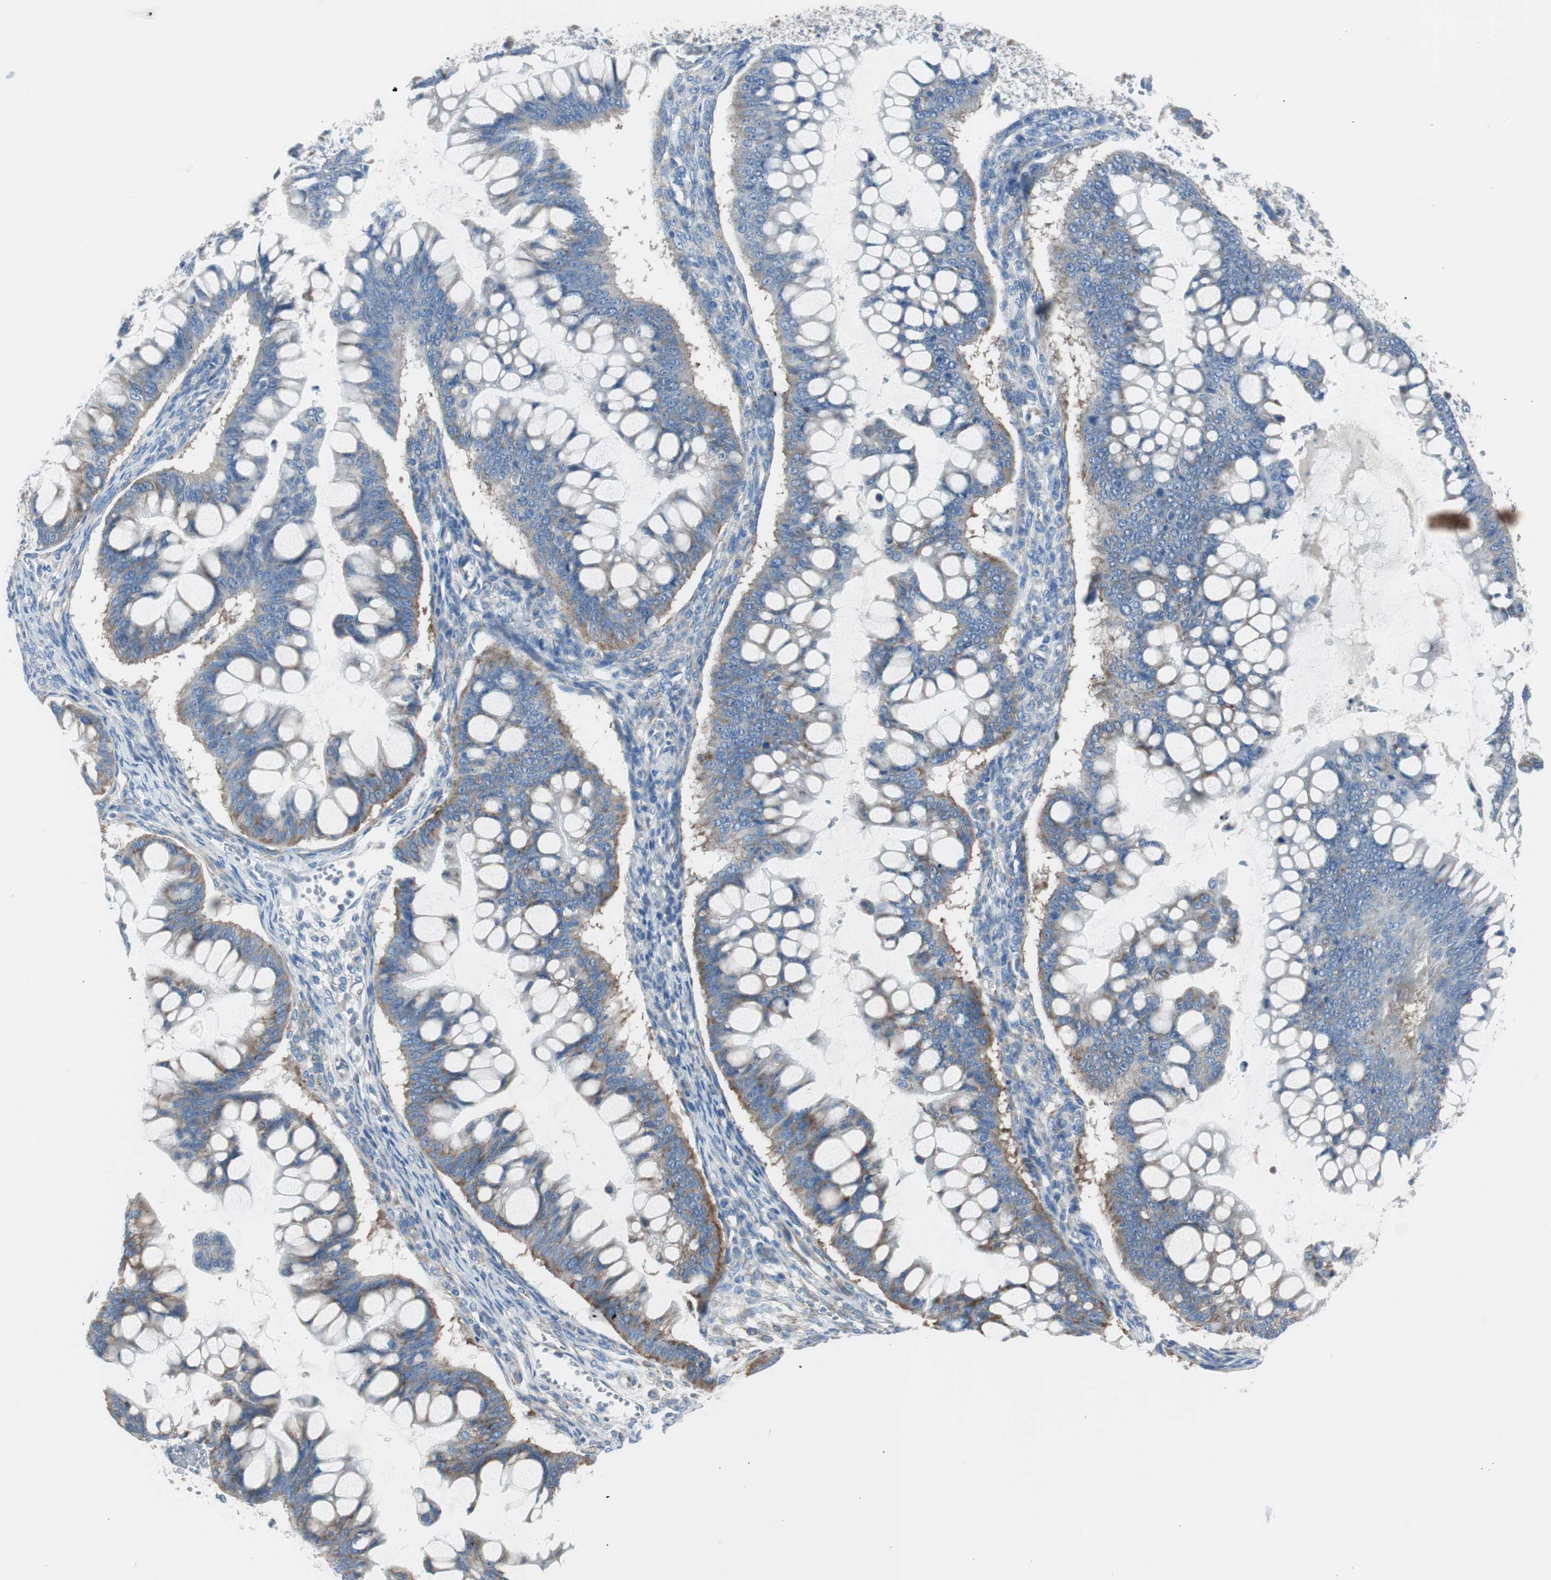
{"staining": {"intensity": "weak", "quantity": "25%-75%", "location": "cytoplasmic/membranous"}, "tissue": "ovarian cancer", "cell_type": "Tumor cells", "image_type": "cancer", "snomed": [{"axis": "morphology", "description": "Cystadenocarcinoma, mucinous, NOS"}, {"axis": "topography", "description": "Ovary"}], "caption": "Immunohistochemistry (IHC) (DAB (3,3'-diaminobenzidine)) staining of human mucinous cystadenocarcinoma (ovarian) reveals weak cytoplasmic/membranous protein expression in approximately 25%-75% of tumor cells.", "gene": "RPS12", "patient": {"sex": "female", "age": 73}}